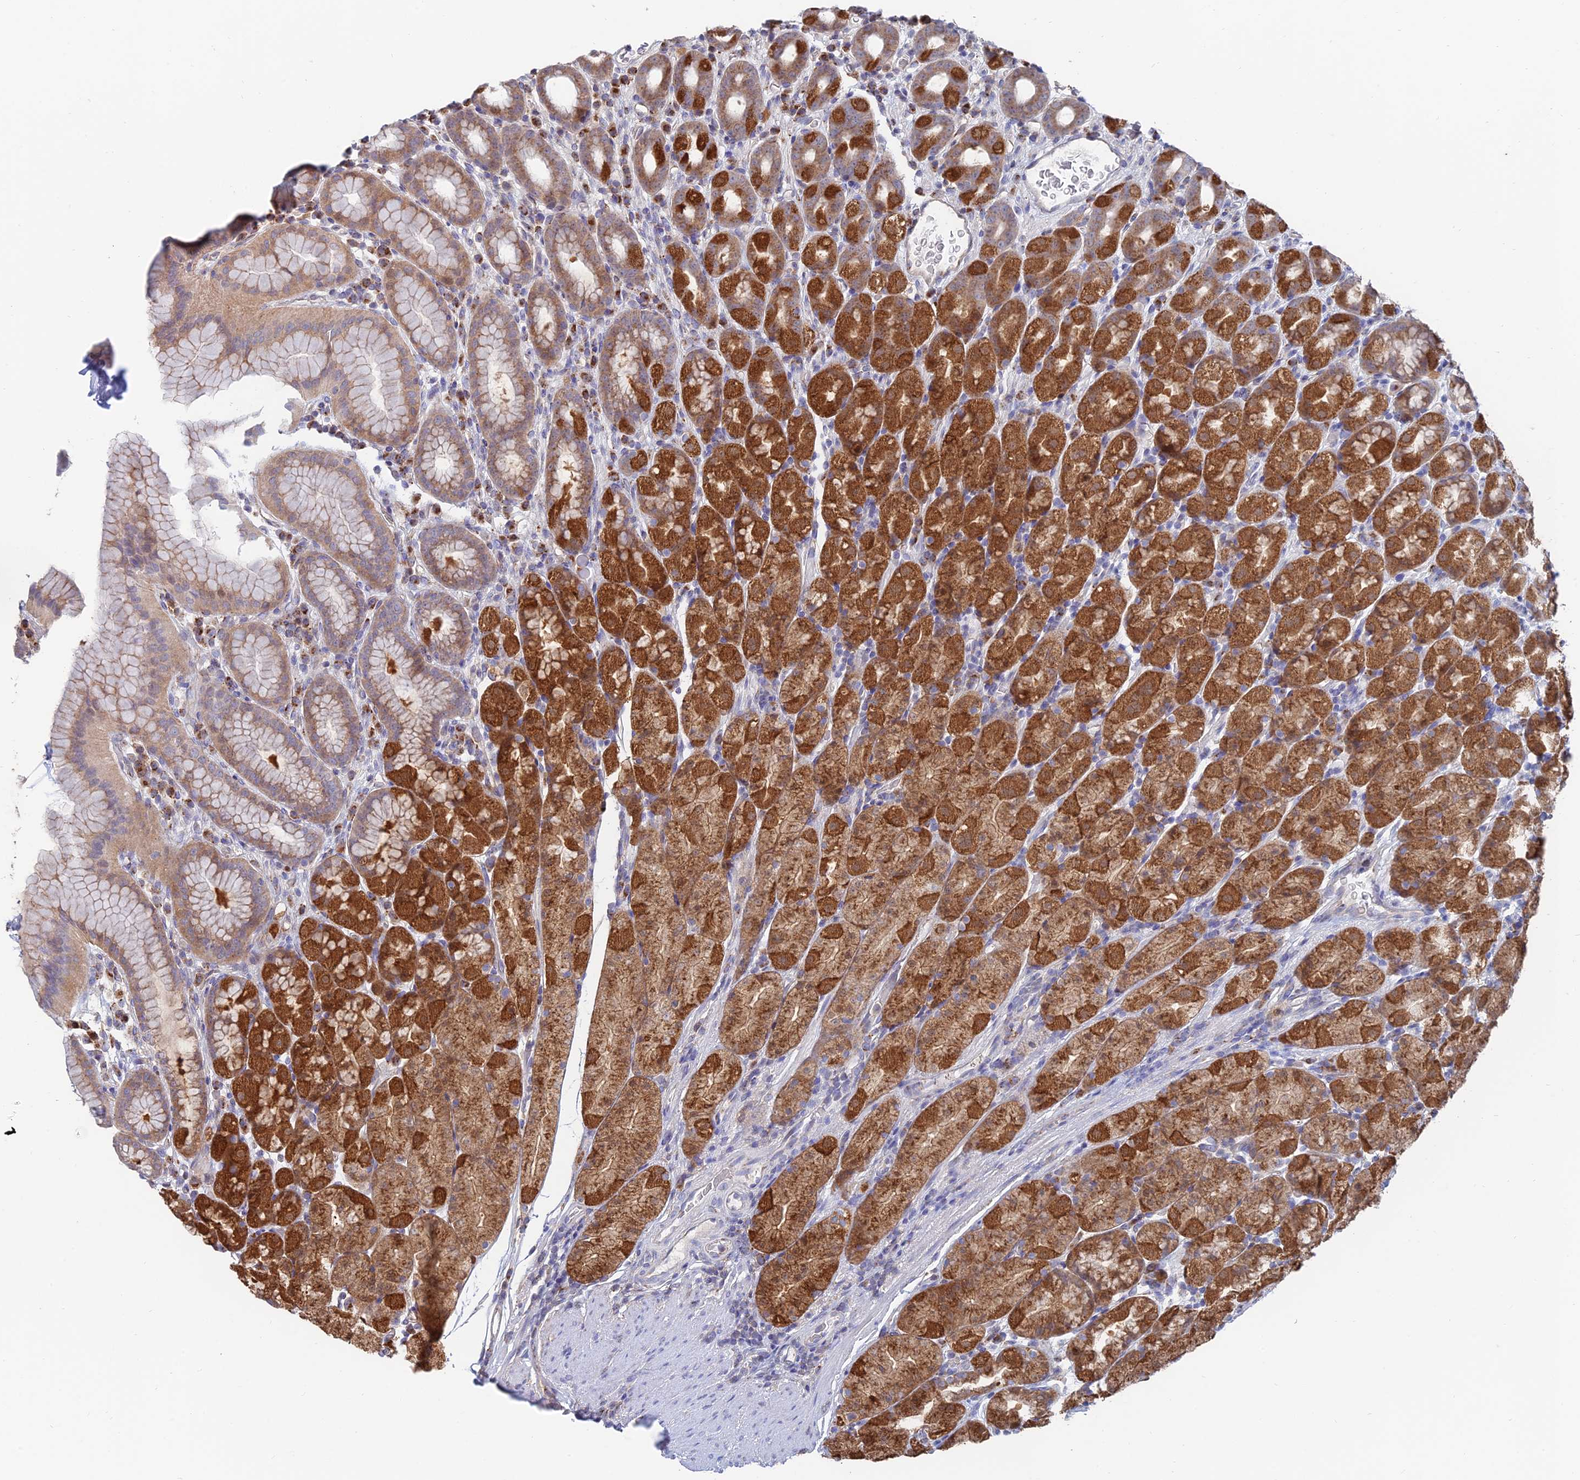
{"staining": {"intensity": "strong", "quantity": "25%-75%", "location": "cytoplasmic/membranous"}, "tissue": "stomach", "cell_type": "Glandular cells", "image_type": "normal", "snomed": [{"axis": "morphology", "description": "Normal tissue, NOS"}, {"axis": "topography", "description": "Stomach, upper"}, {"axis": "topography", "description": "Stomach, lower"}, {"axis": "topography", "description": "Small intestine"}], "caption": "IHC histopathology image of unremarkable stomach: human stomach stained using immunohistochemistry displays high levels of strong protein expression localized specifically in the cytoplasmic/membranous of glandular cells, appearing as a cytoplasmic/membranous brown color.", "gene": "ENSG00000267561", "patient": {"sex": "male", "age": 68}}